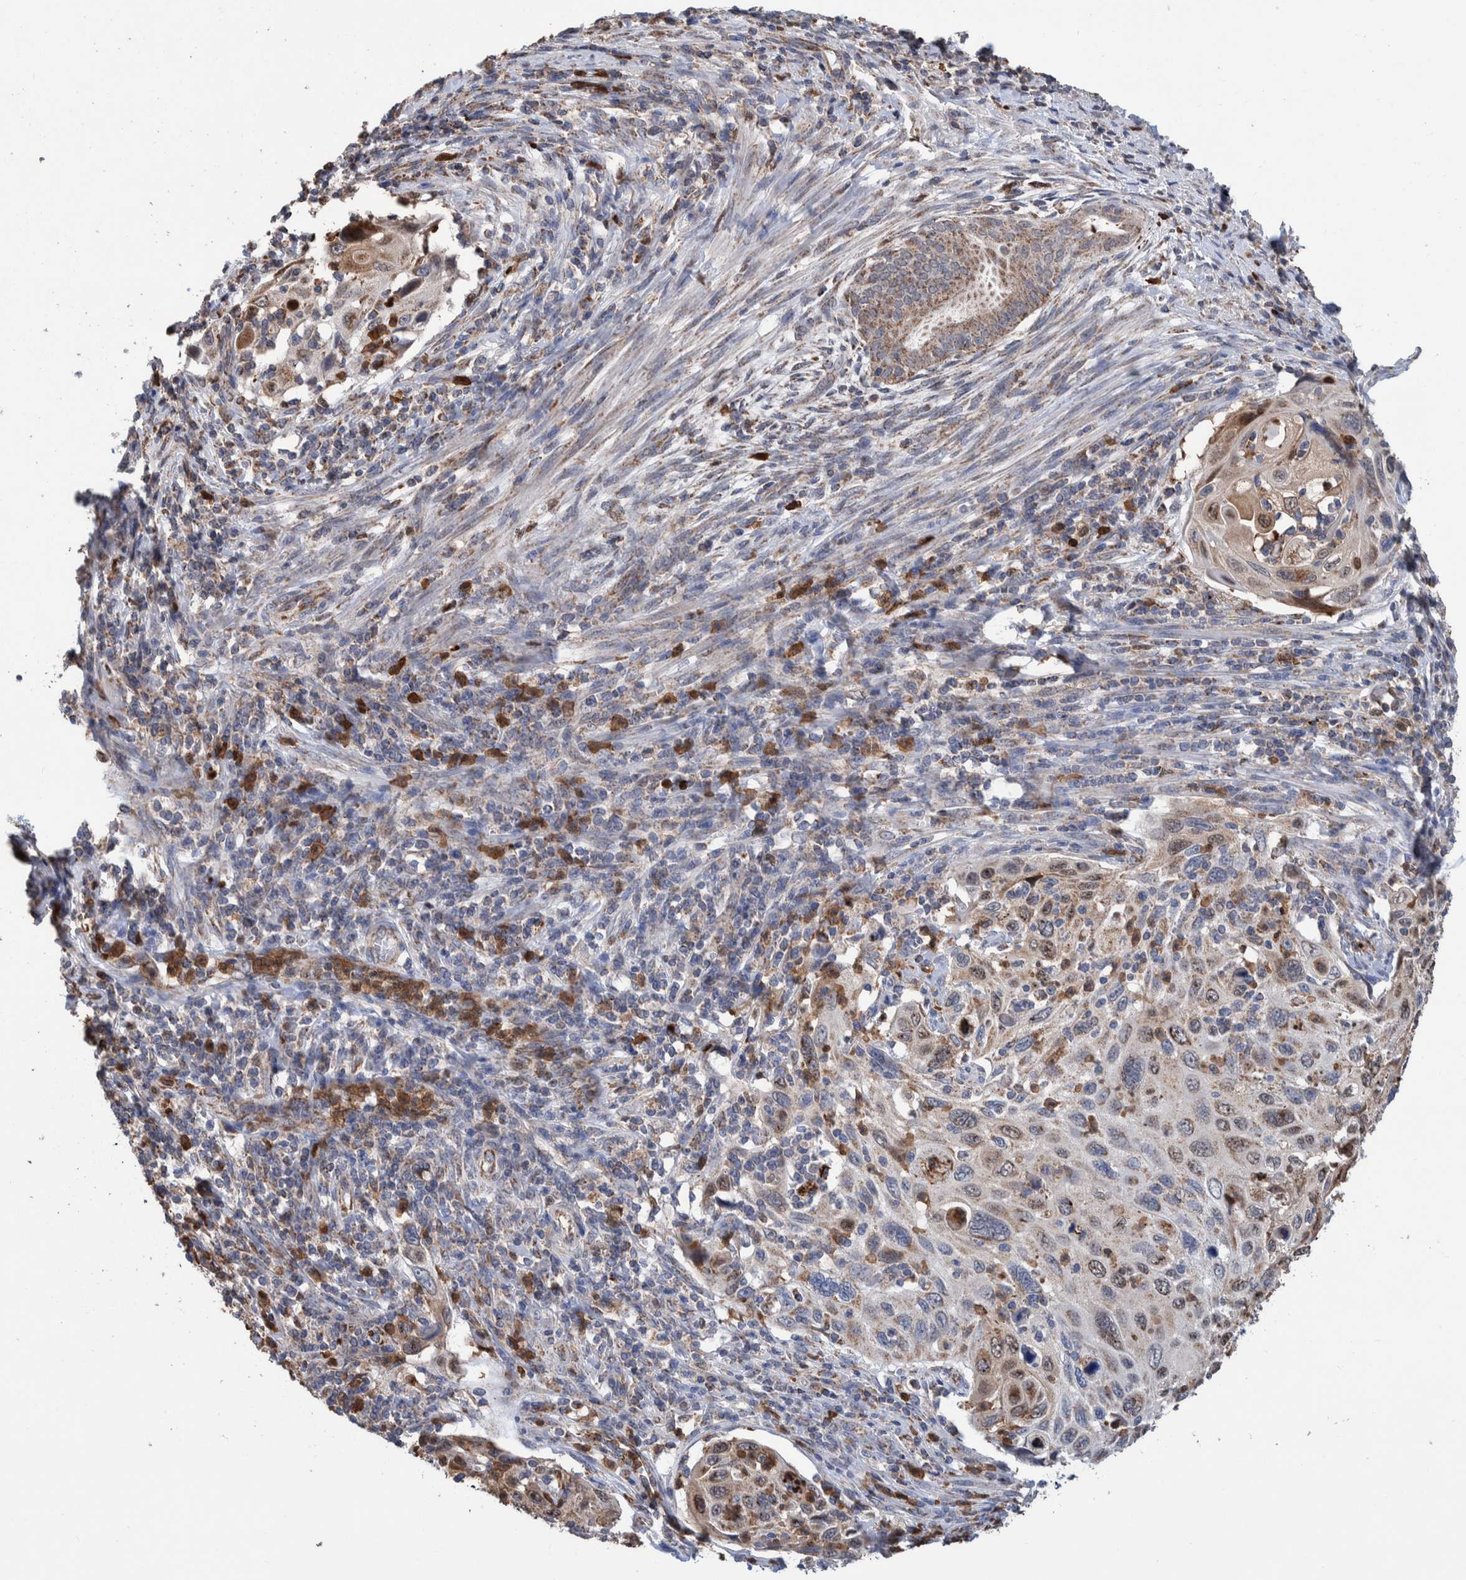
{"staining": {"intensity": "weak", "quantity": "25%-75%", "location": "cytoplasmic/membranous"}, "tissue": "cervical cancer", "cell_type": "Tumor cells", "image_type": "cancer", "snomed": [{"axis": "morphology", "description": "Squamous cell carcinoma, NOS"}, {"axis": "topography", "description": "Cervix"}], "caption": "Cervical squamous cell carcinoma tissue reveals weak cytoplasmic/membranous expression in about 25%-75% of tumor cells", "gene": "DECR1", "patient": {"sex": "female", "age": 70}}